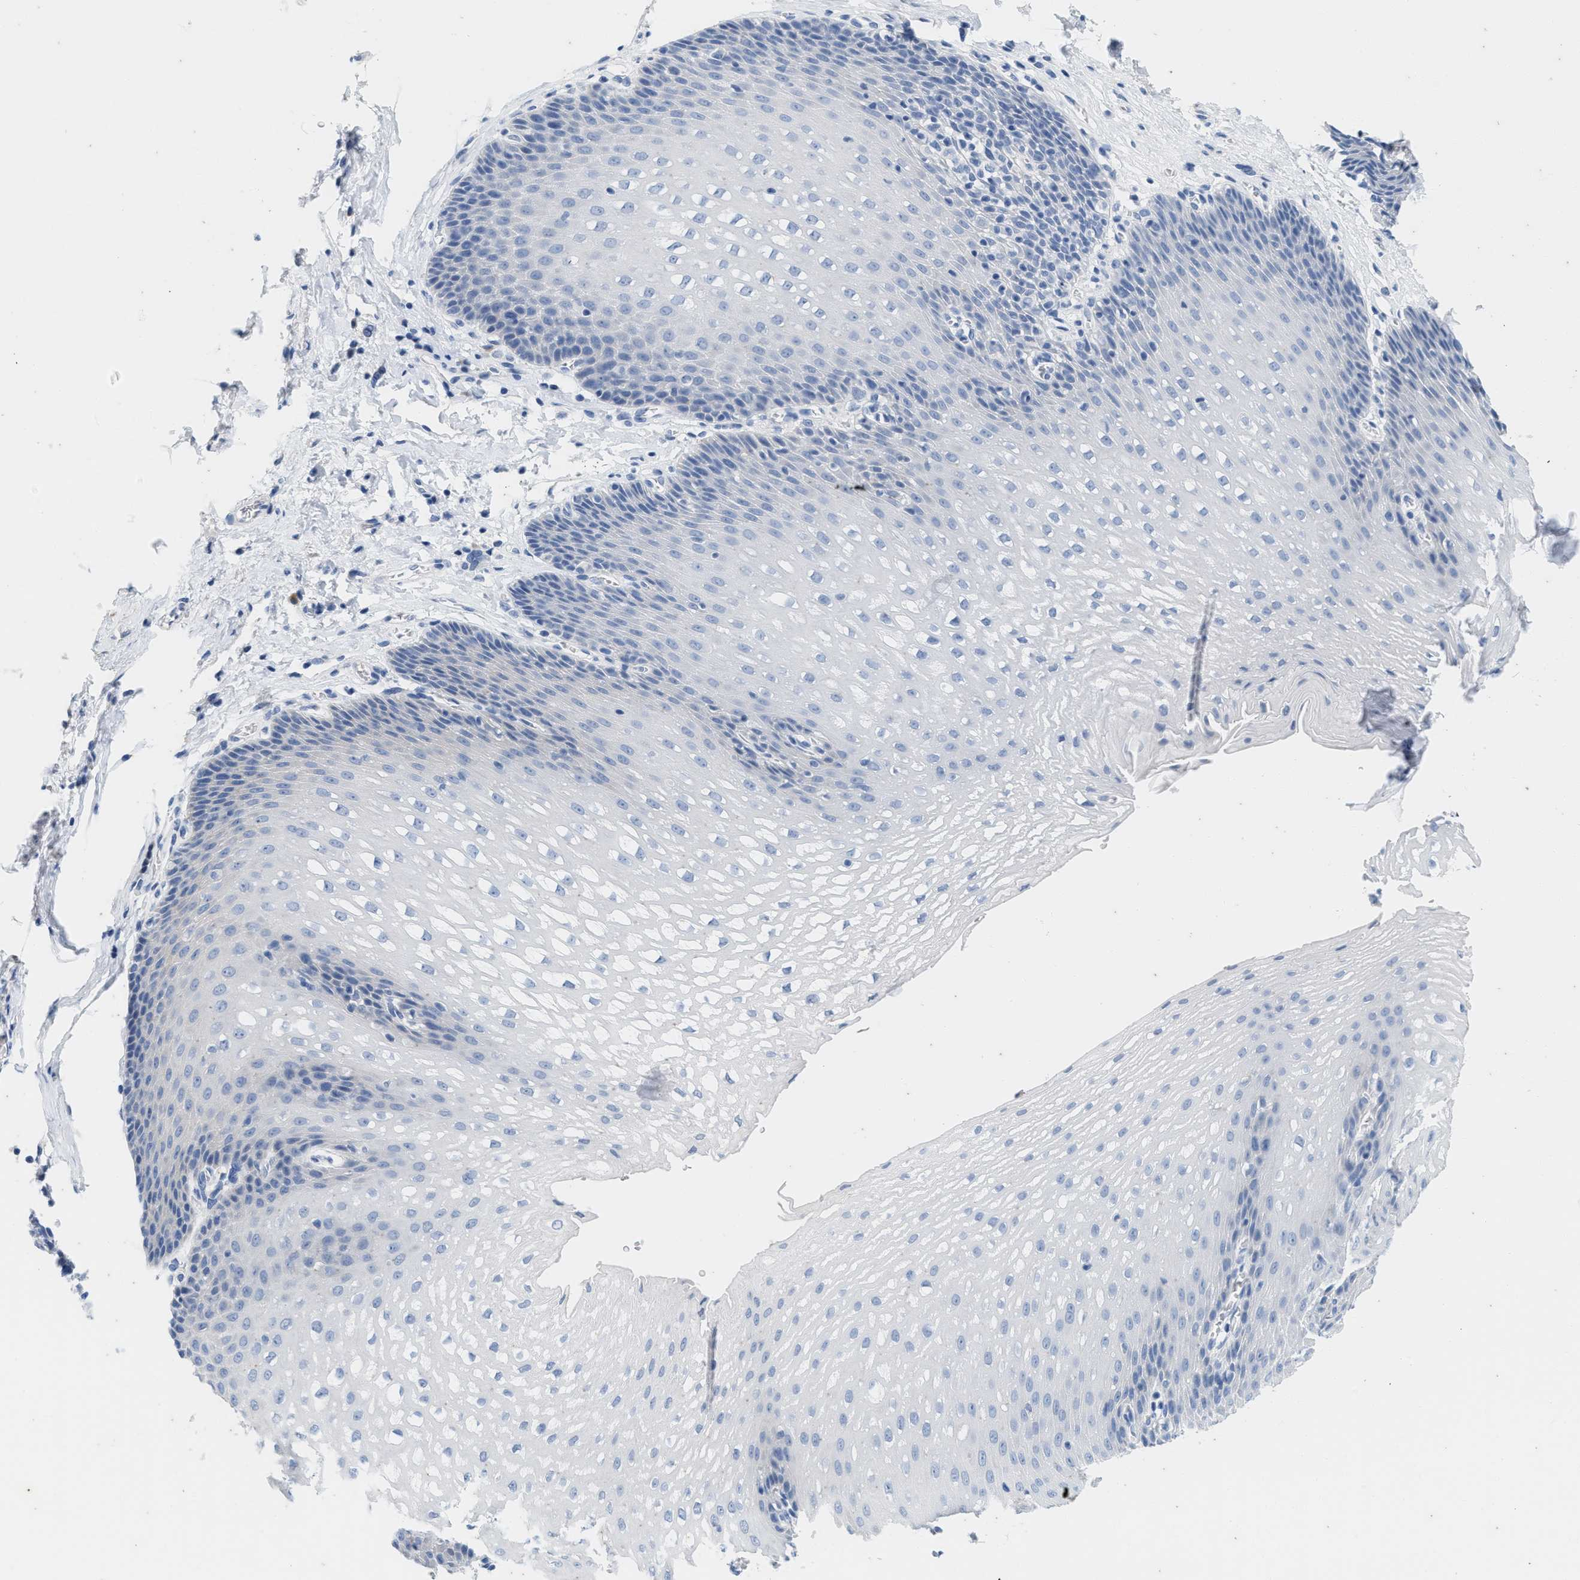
{"staining": {"intensity": "negative", "quantity": "none", "location": "none"}, "tissue": "esophagus", "cell_type": "Squamous epithelial cells", "image_type": "normal", "snomed": [{"axis": "morphology", "description": "Normal tissue, NOS"}, {"axis": "topography", "description": "Esophagus"}], "caption": "Immunohistochemistry histopathology image of benign esophagus stained for a protein (brown), which demonstrates no positivity in squamous epithelial cells.", "gene": "ABCB11", "patient": {"sex": "male", "age": 48}}